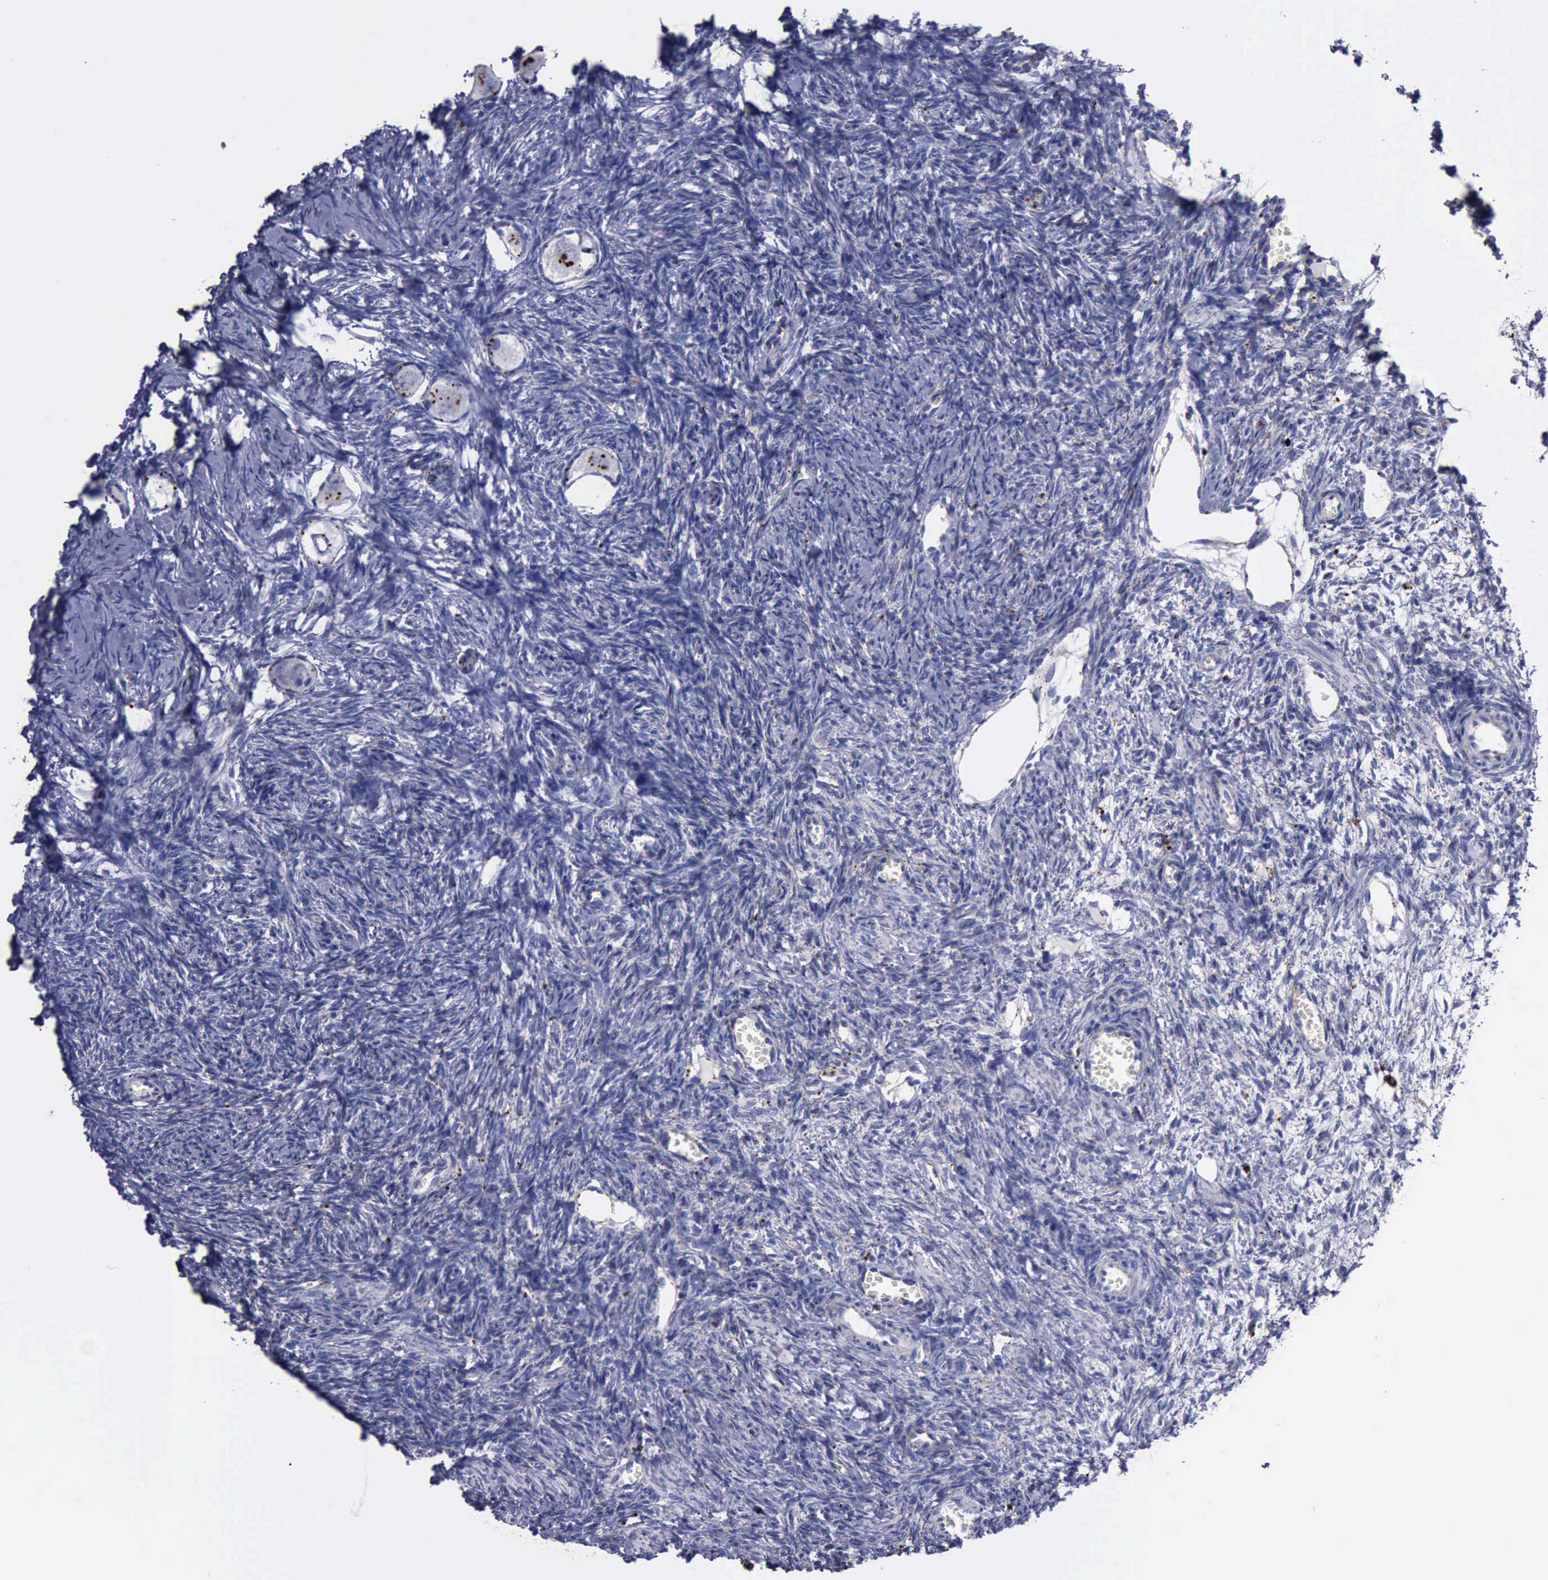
{"staining": {"intensity": "negative", "quantity": "none", "location": "none"}, "tissue": "ovary", "cell_type": "Follicle cells", "image_type": "normal", "snomed": [{"axis": "morphology", "description": "Normal tissue, NOS"}, {"axis": "topography", "description": "Ovary"}], "caption": "Human ovary stained for a protein using IHC displays no expression in follicle cells.", "gene": "CTSD", "patient": {"sex": "female", "age": 27}}